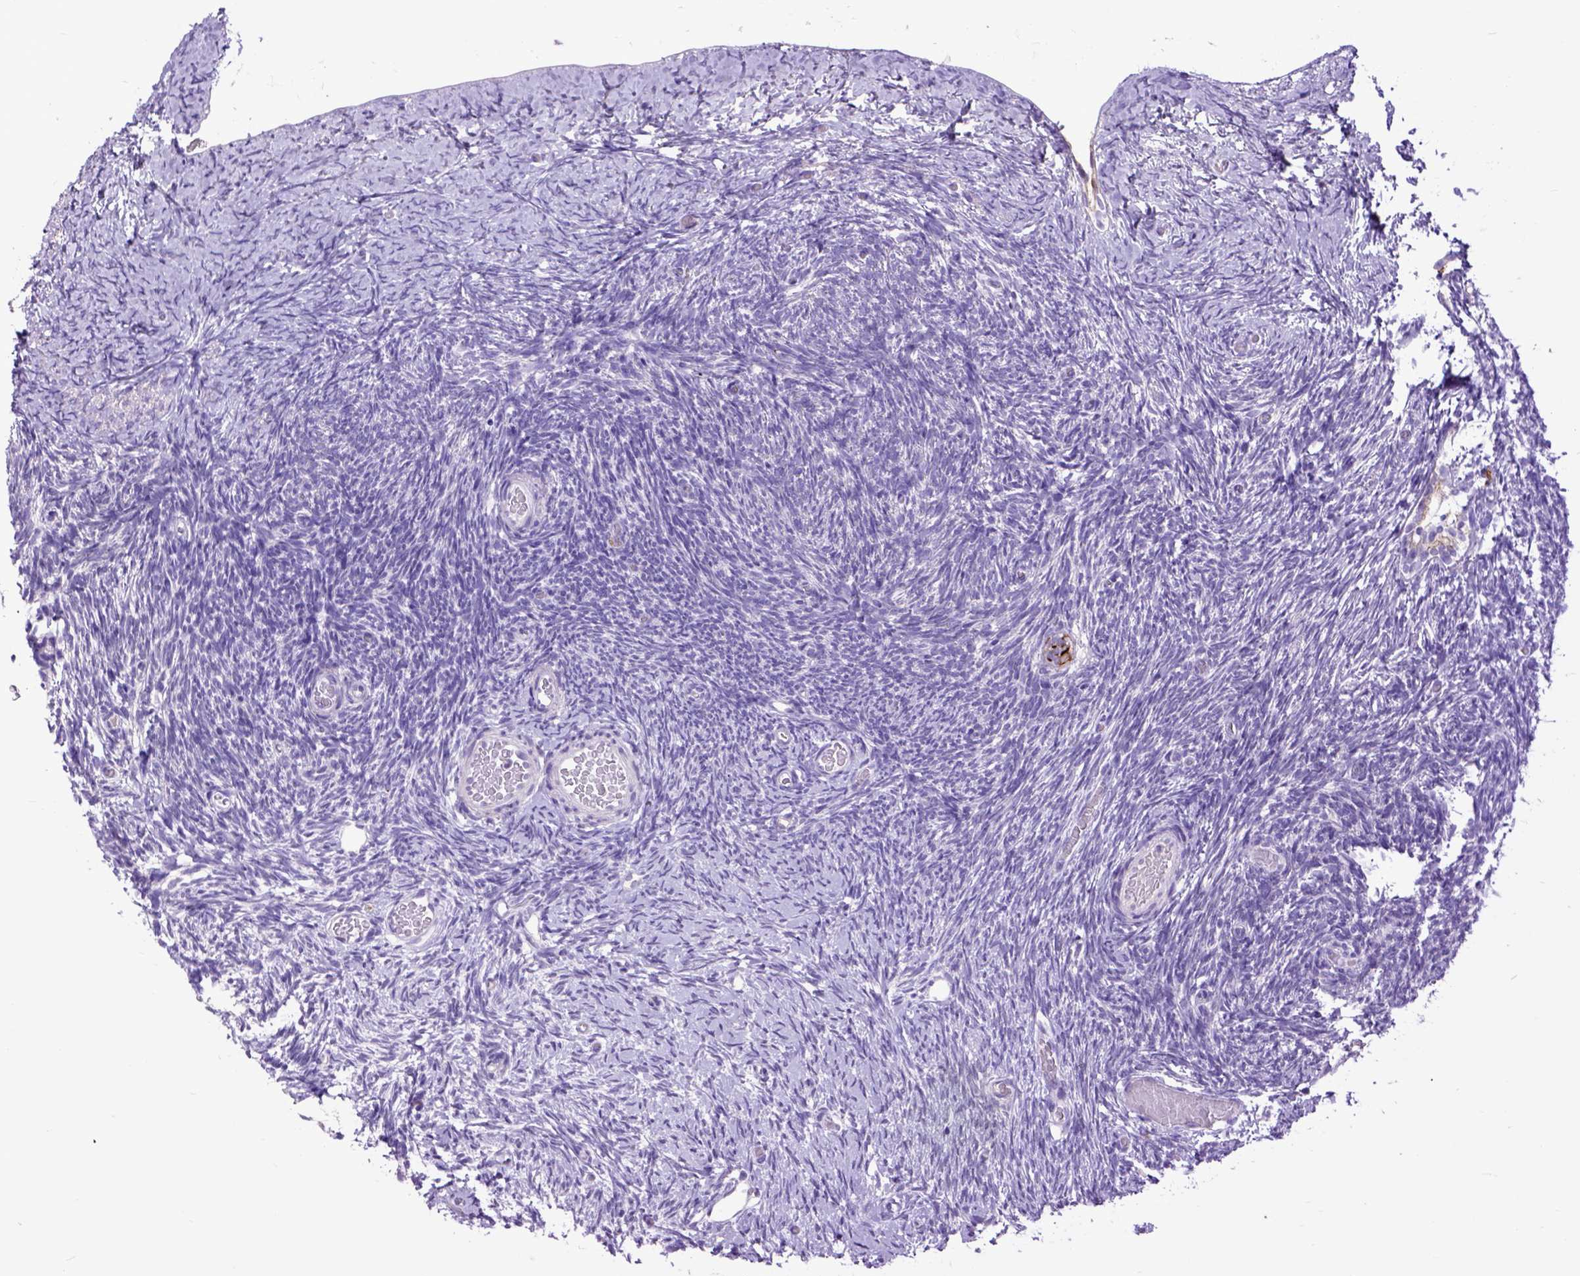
{"staining": {"intensity": "negative", "quantity": "none", "location": "none"}, "tissue": "ovary", "cell_type": "Follicle cells", "image_type": "normal", "snomed": [{"axis": "morphology", "description": "Normal tissue, NOS"}, {"axis": "topography", "description": "Ovary"}], "caption": "The image displays no significant expression in follicle cells of ovary.", "gene": "RAB25", "patient": {"sex": "female", "age": 39}}